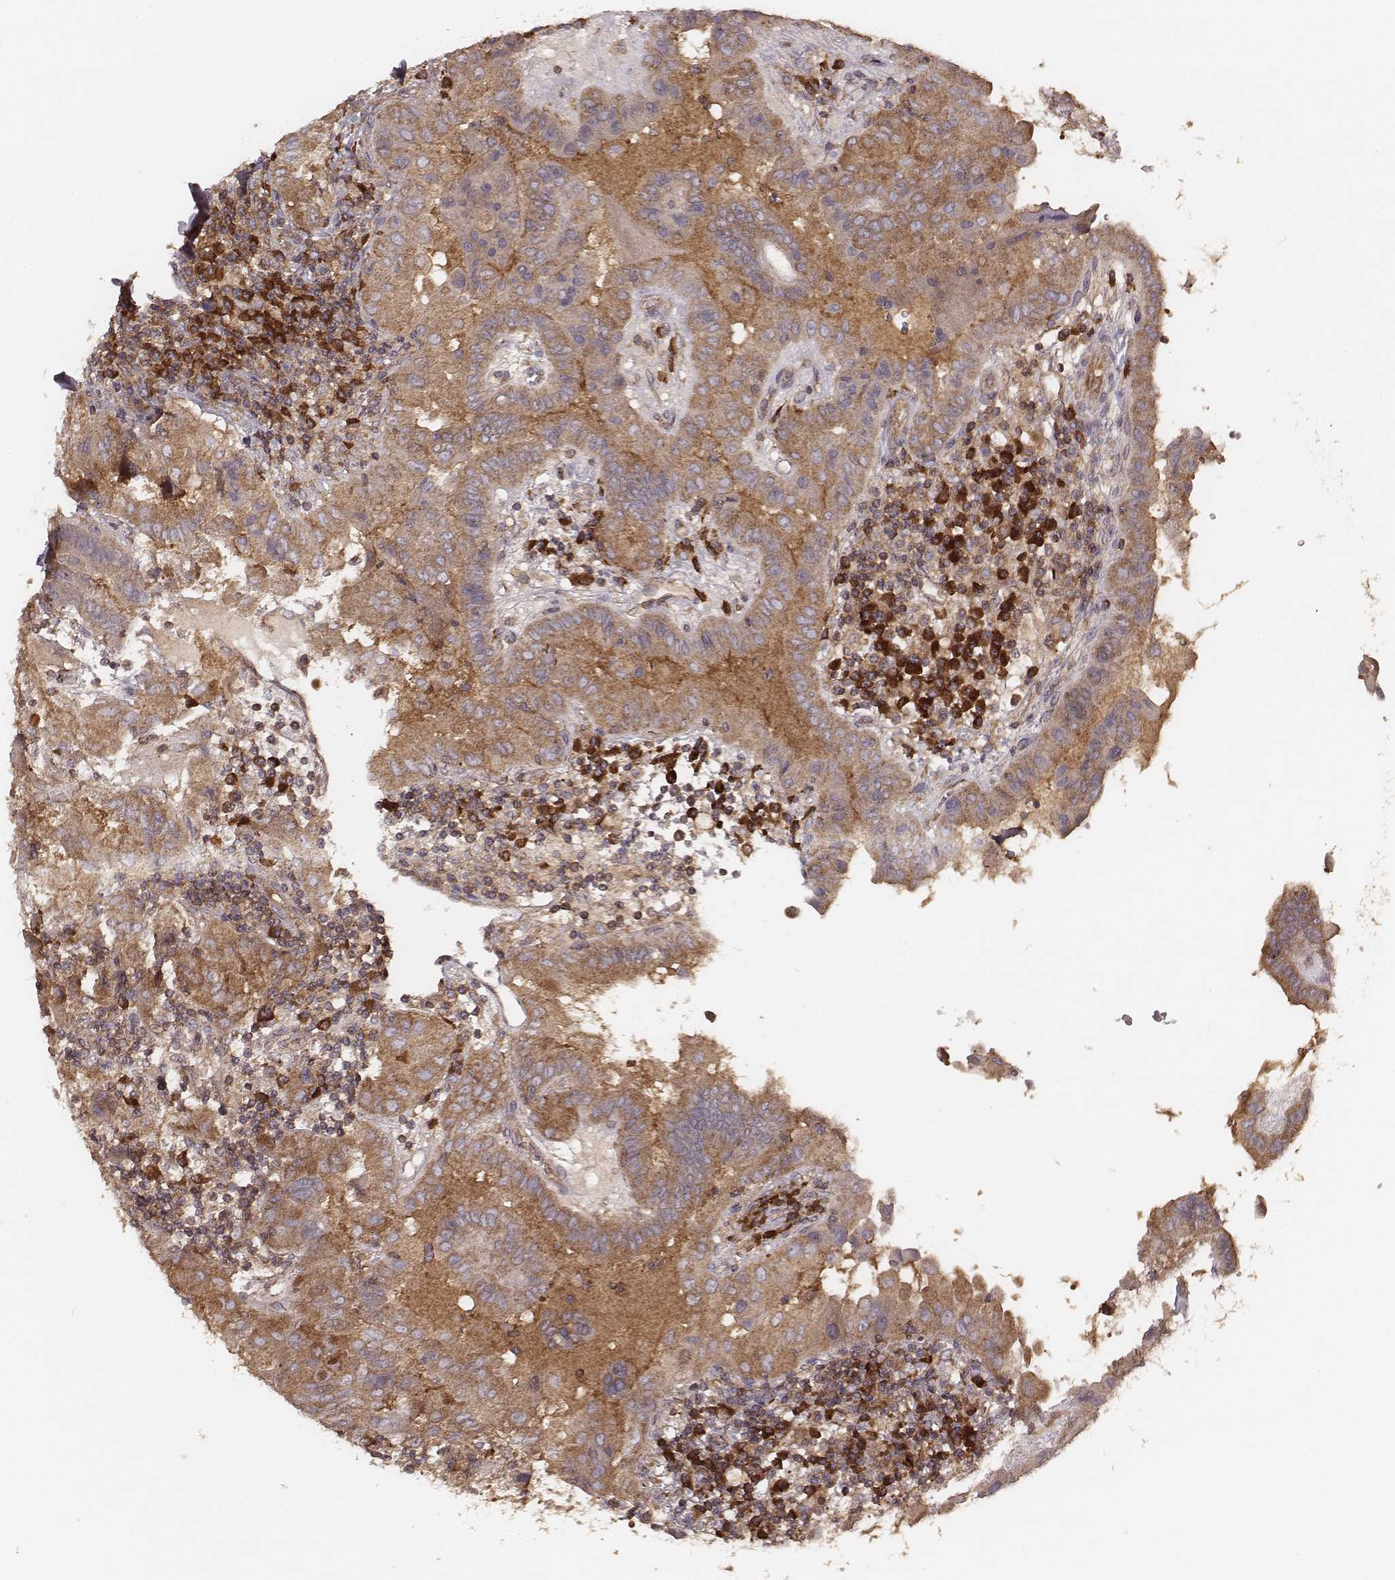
{"staining": {"intensity": "moderate", "quantity": ">75%", "location": "cytoplasmic/membranous"}, "tissue": "thyroid cancer", "cell_type": "Tumor cells", "image_type": "cancer", "snomed": [{"axis": "morphology", "description": "Papillary adenocarcinoma, NOS"}, {"axis": "topography", "description": "Thyroid gland"}], "caption": "Protein expression analysis of papillary adenocarcinoma (thyroid) shows moderate cytoplasmic/membranous positivity in approximately >75% of tumor cells. The staining was performed using DAB (3,3'-diaminobenzidine) to visualize the protein expression in brown, while the nuclei were stained in blue with hematoxylin (Magnification: 20x).", "gene": "CARS1", "patient": {"sex": "female", "age": 37}}